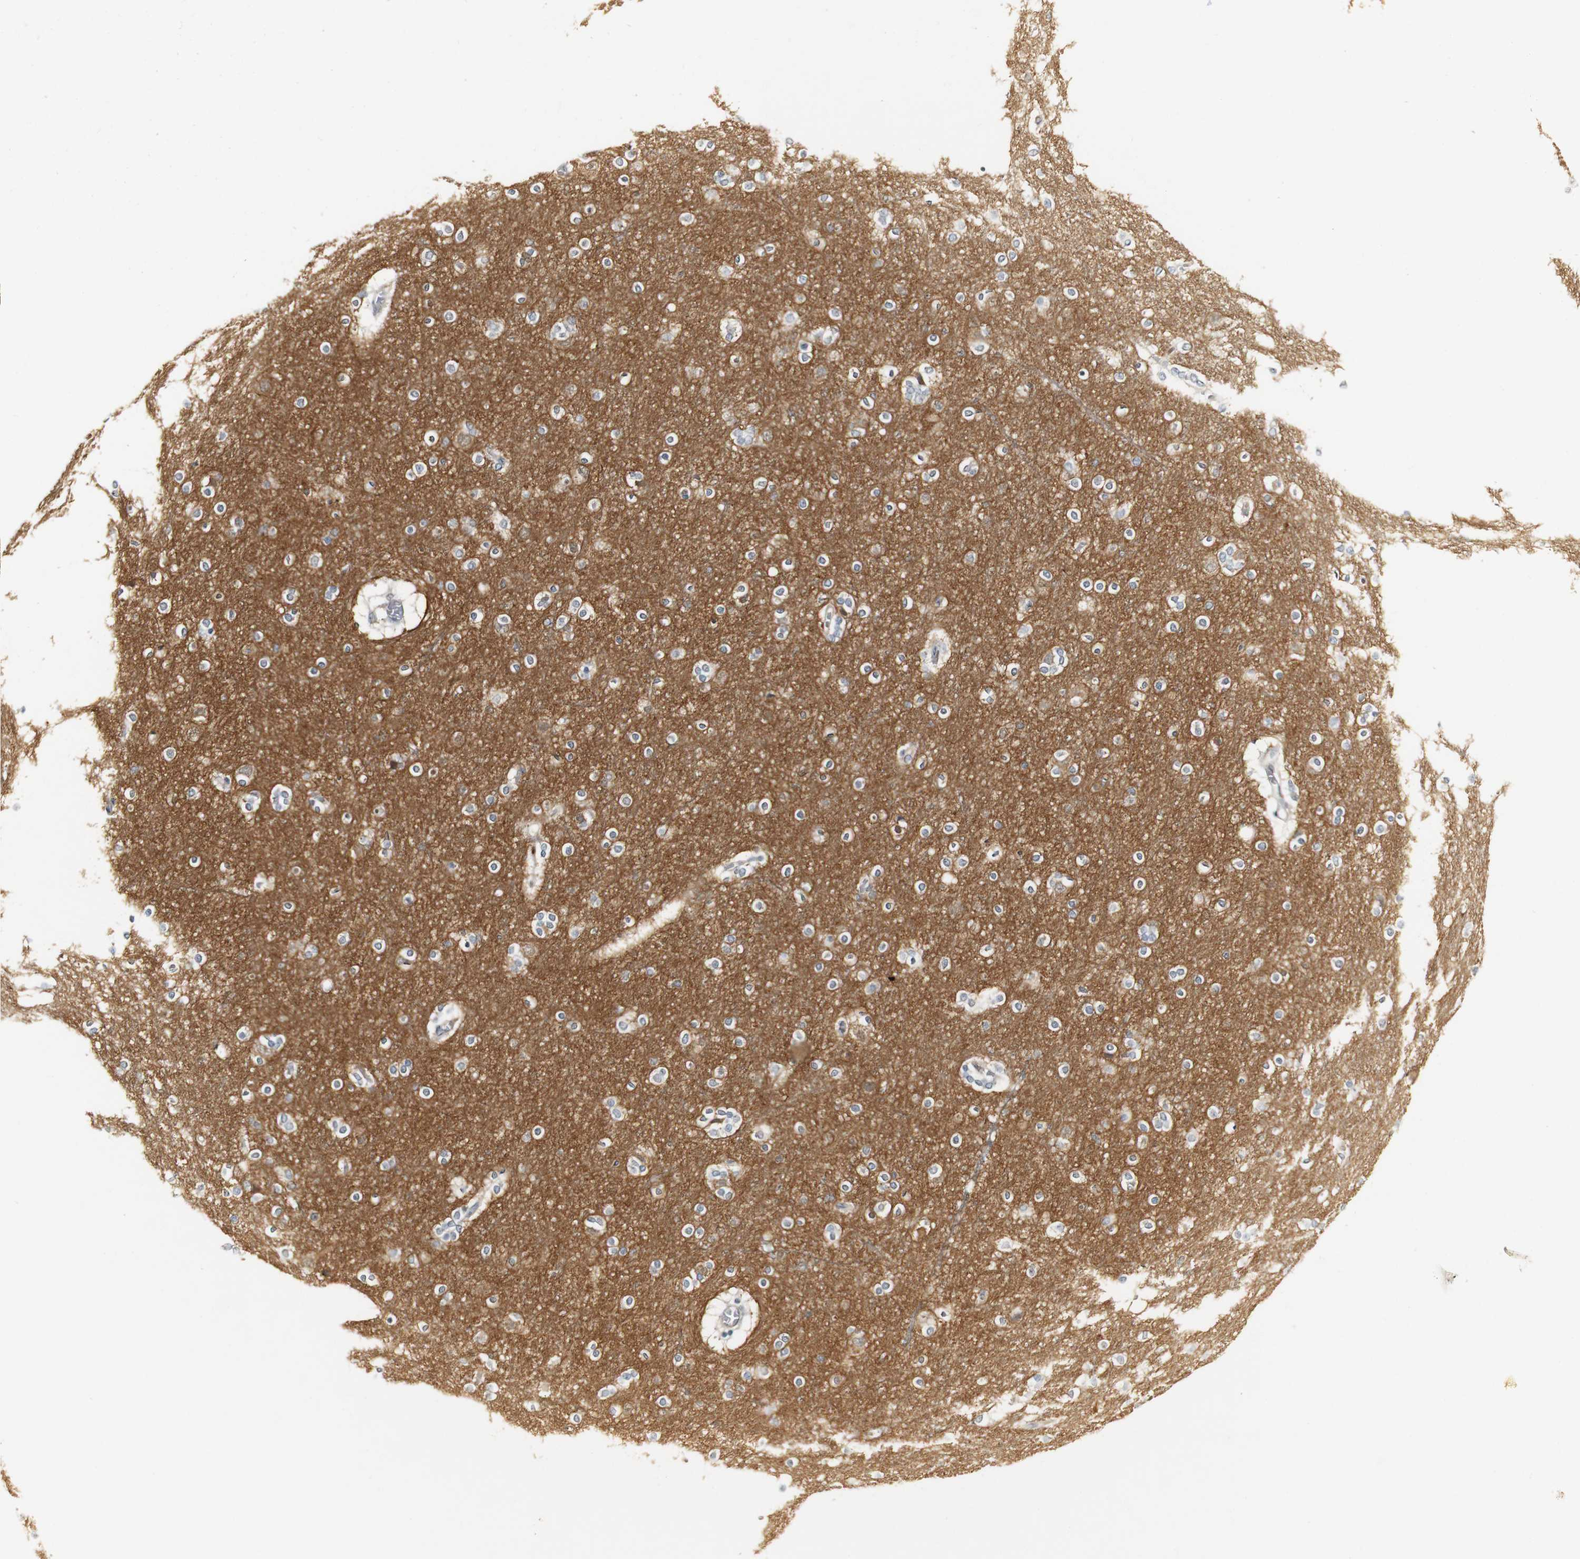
{"staining": {"intensity": "weak", "quantity": "25%-75%", "location": "cytoplasmic/membranous"}, "tissue": "cerebral cortex", "cell_type": "Endothelial cells", "image_type": "normal", "snomed": [{"axis": "morphology", "description": "Normal tissue, NOS"}, {"axis": "topography", "description": "Cerebral cortex"}], "caption": "The immunohistochemical stain labels weak cytoplasmic/membranous expression in endothelial cells of benign cerebral cortex.", "gene": "SYT7", "patient": {"sex": "female", "age": 54}}